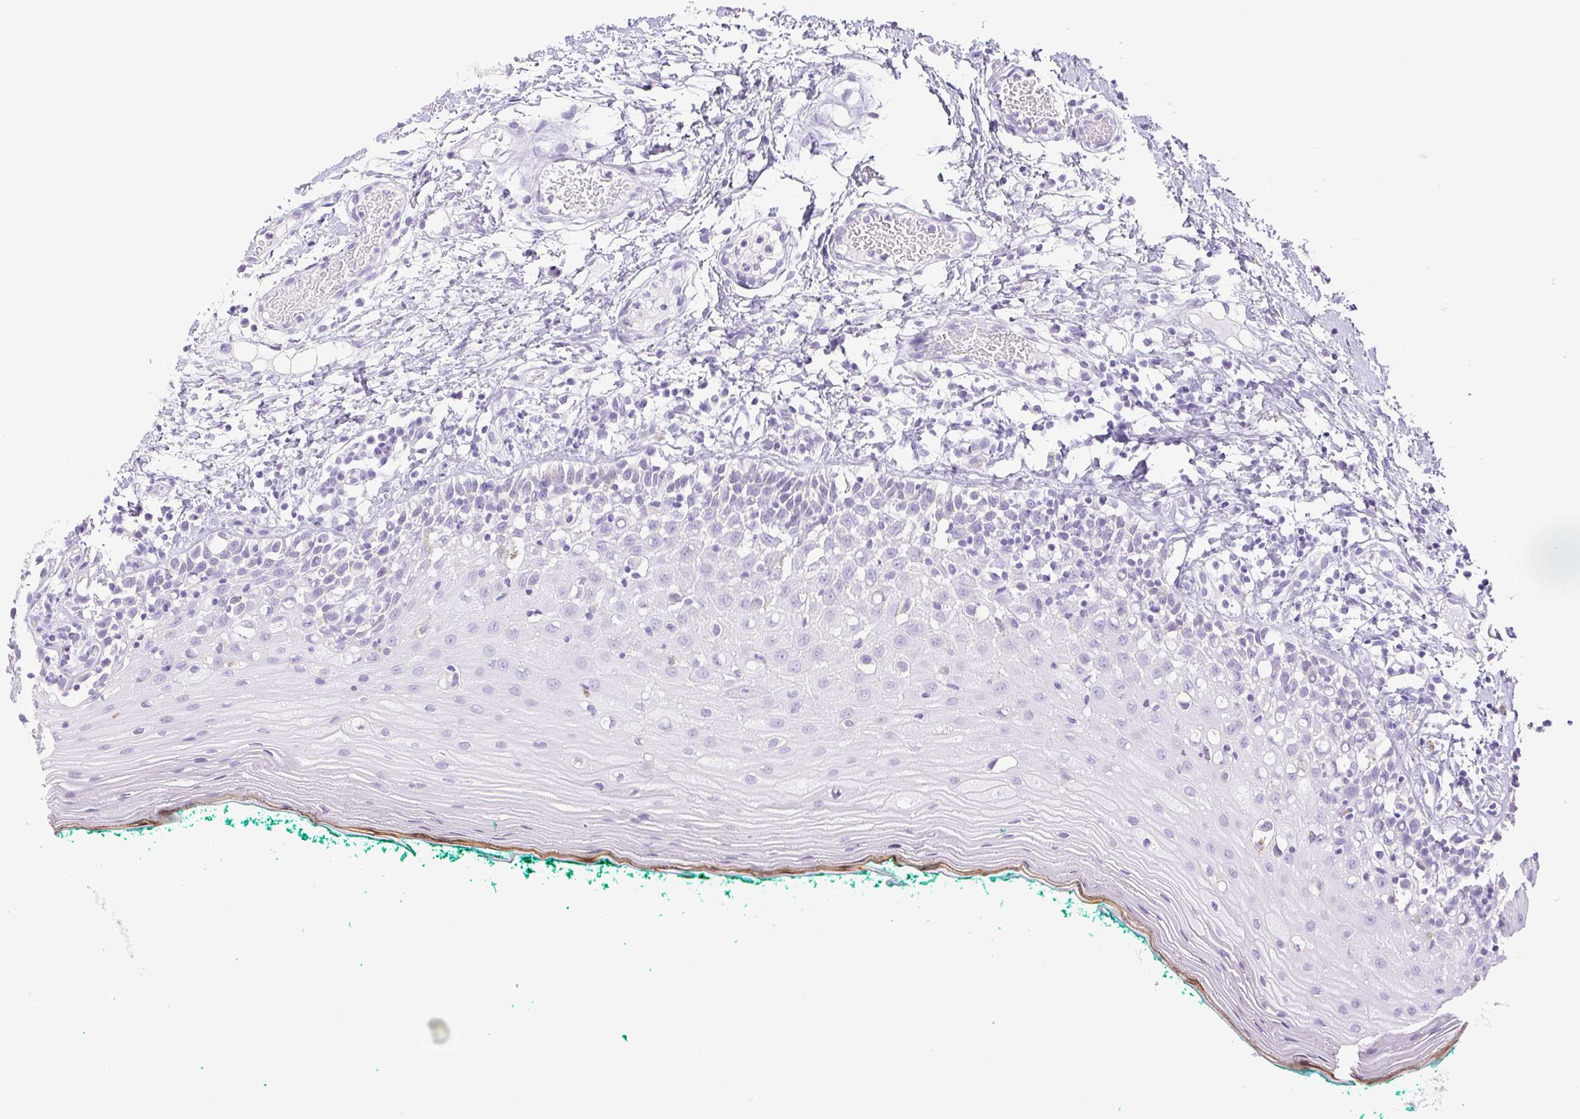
{"staining": {"intensity": "moderate", "quantity": "<25%", "location": "cytoplasmic/membranous"}, "tissue": "oral mucosa", "cell_type": "Squamous epithelial cells", "image_type": "normal", "snomed": [{"axis": "morphology", "description": "Normal tissue, NOS"}, {"axis": "topography", "description": "Oral tissue"}], "caption": "Immunohistochemical staining of benign oral mucosa displays low levels of moderate cytoplasmic/membranous positivity in about <25% of squamous epithelial cells.", "gene": "HLA", "patient": {"sex": "female", "age": 83}}